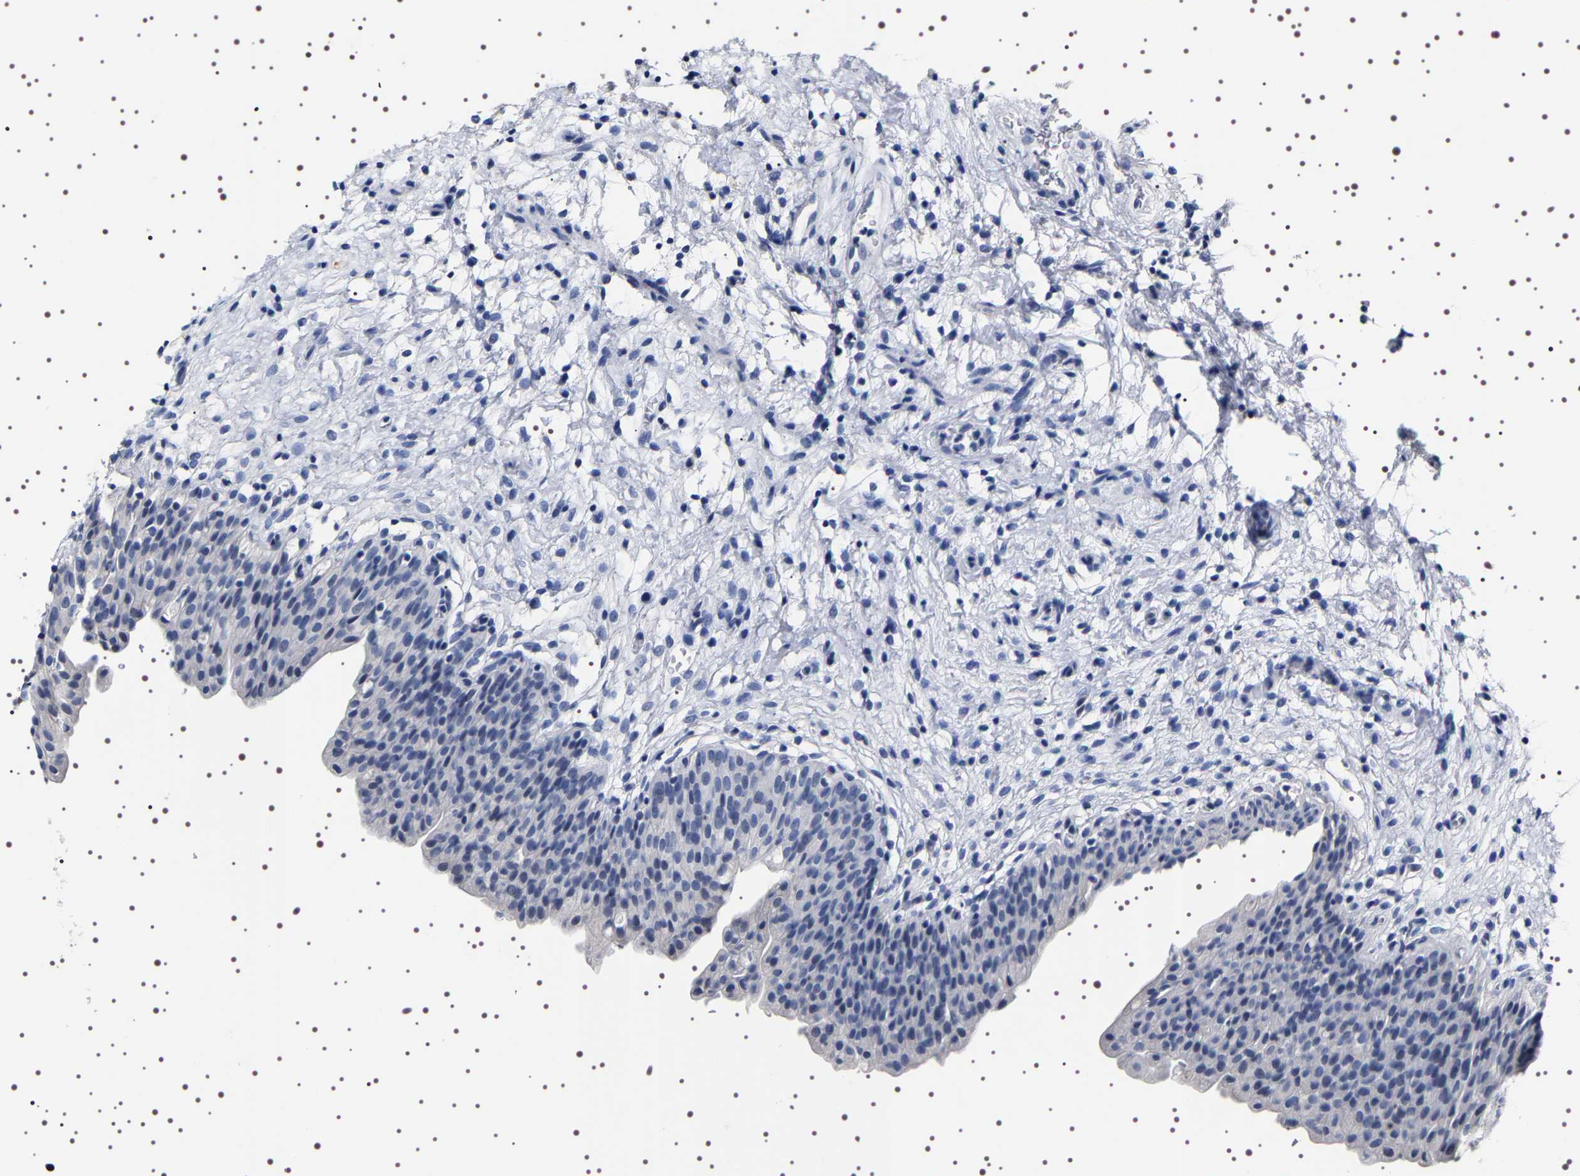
{"staining": {"intensity": "negative", "quantity": "none", "location": "none"}, "tissue": "urinary bladder", "cell_type": "Urothelial cells", "image_type": "normal", "snomed": [{"axis": "morphology", "description": "Normal tissue, NOS"}, {"axis": "topography", "description": "Urinary bladder"}], "caption": "Immunohistochemistry (IHC) image of unremarkable urinary bladder stained for a protein (brown), which reveals no expression in urothelial cells.", "gene": "UBQLN3", "patient": {"sex": "male", "age": 37}}